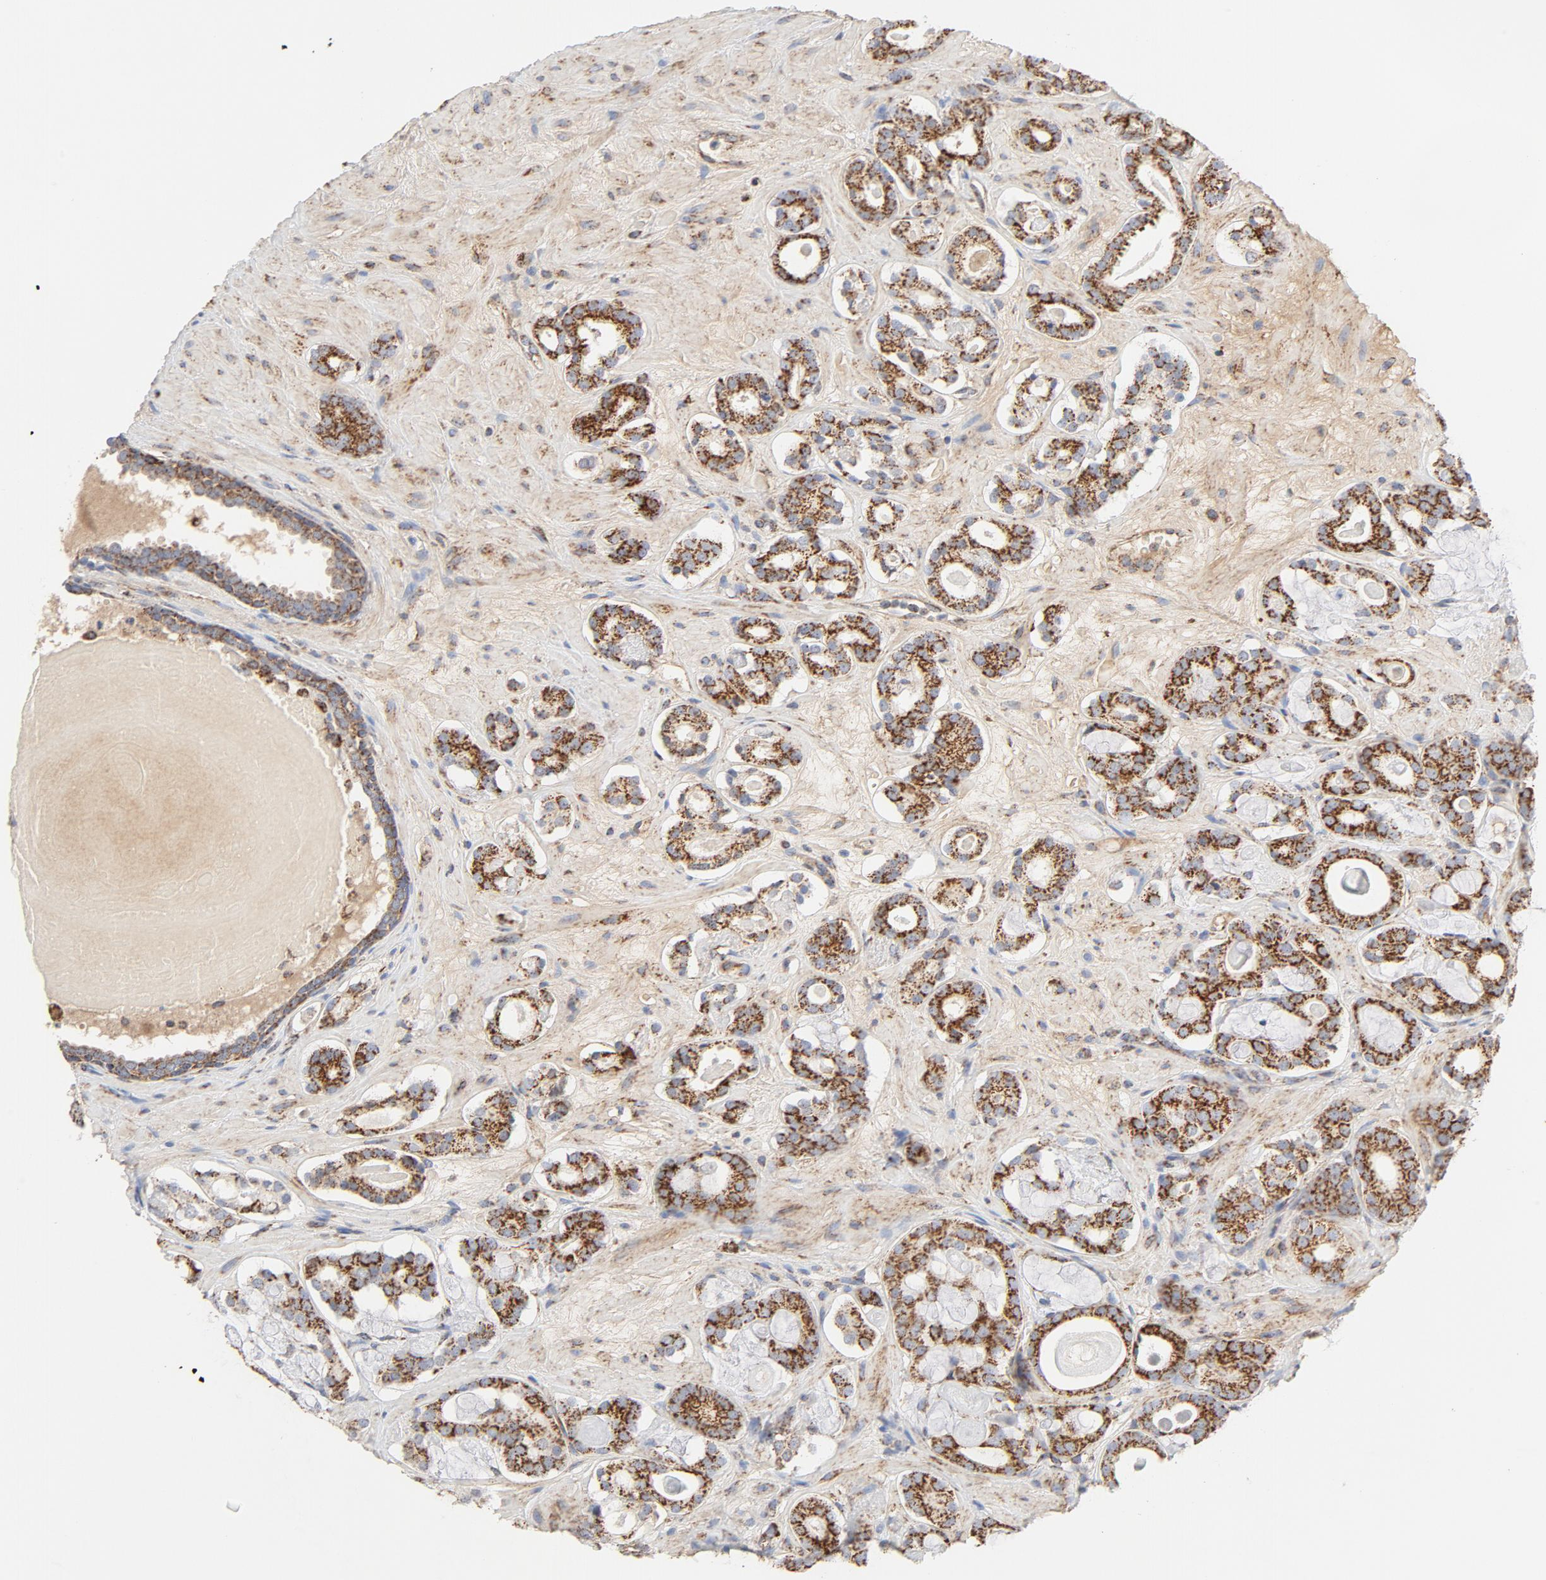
{"staining": {"intensity": "strong", "quantity": ">75%", "location": "cytoplasmic/membranous"}, "tissue": "prostate cancer", "cell_type": "Tumor cells", "image_type": "cancer", "snomed": [{"axis": "morphology", "description": "Adenocarcinoma, Low grade"}, {"axis": "topography", "description": "Prostate"}], "caption": "Immunohistochemistry (IHC) of human prostate adenocarcinoma (low-grade) shows high levels of strong cytoplasmic/membranous expression in approximately >75% of tumor cells. (DAB (3,3'-diaminobenzidine) = brown stain, brightfield microscopy at high magnification).", "gene": "PCNX4", "patient": {"sex": "male", "age": 57}}